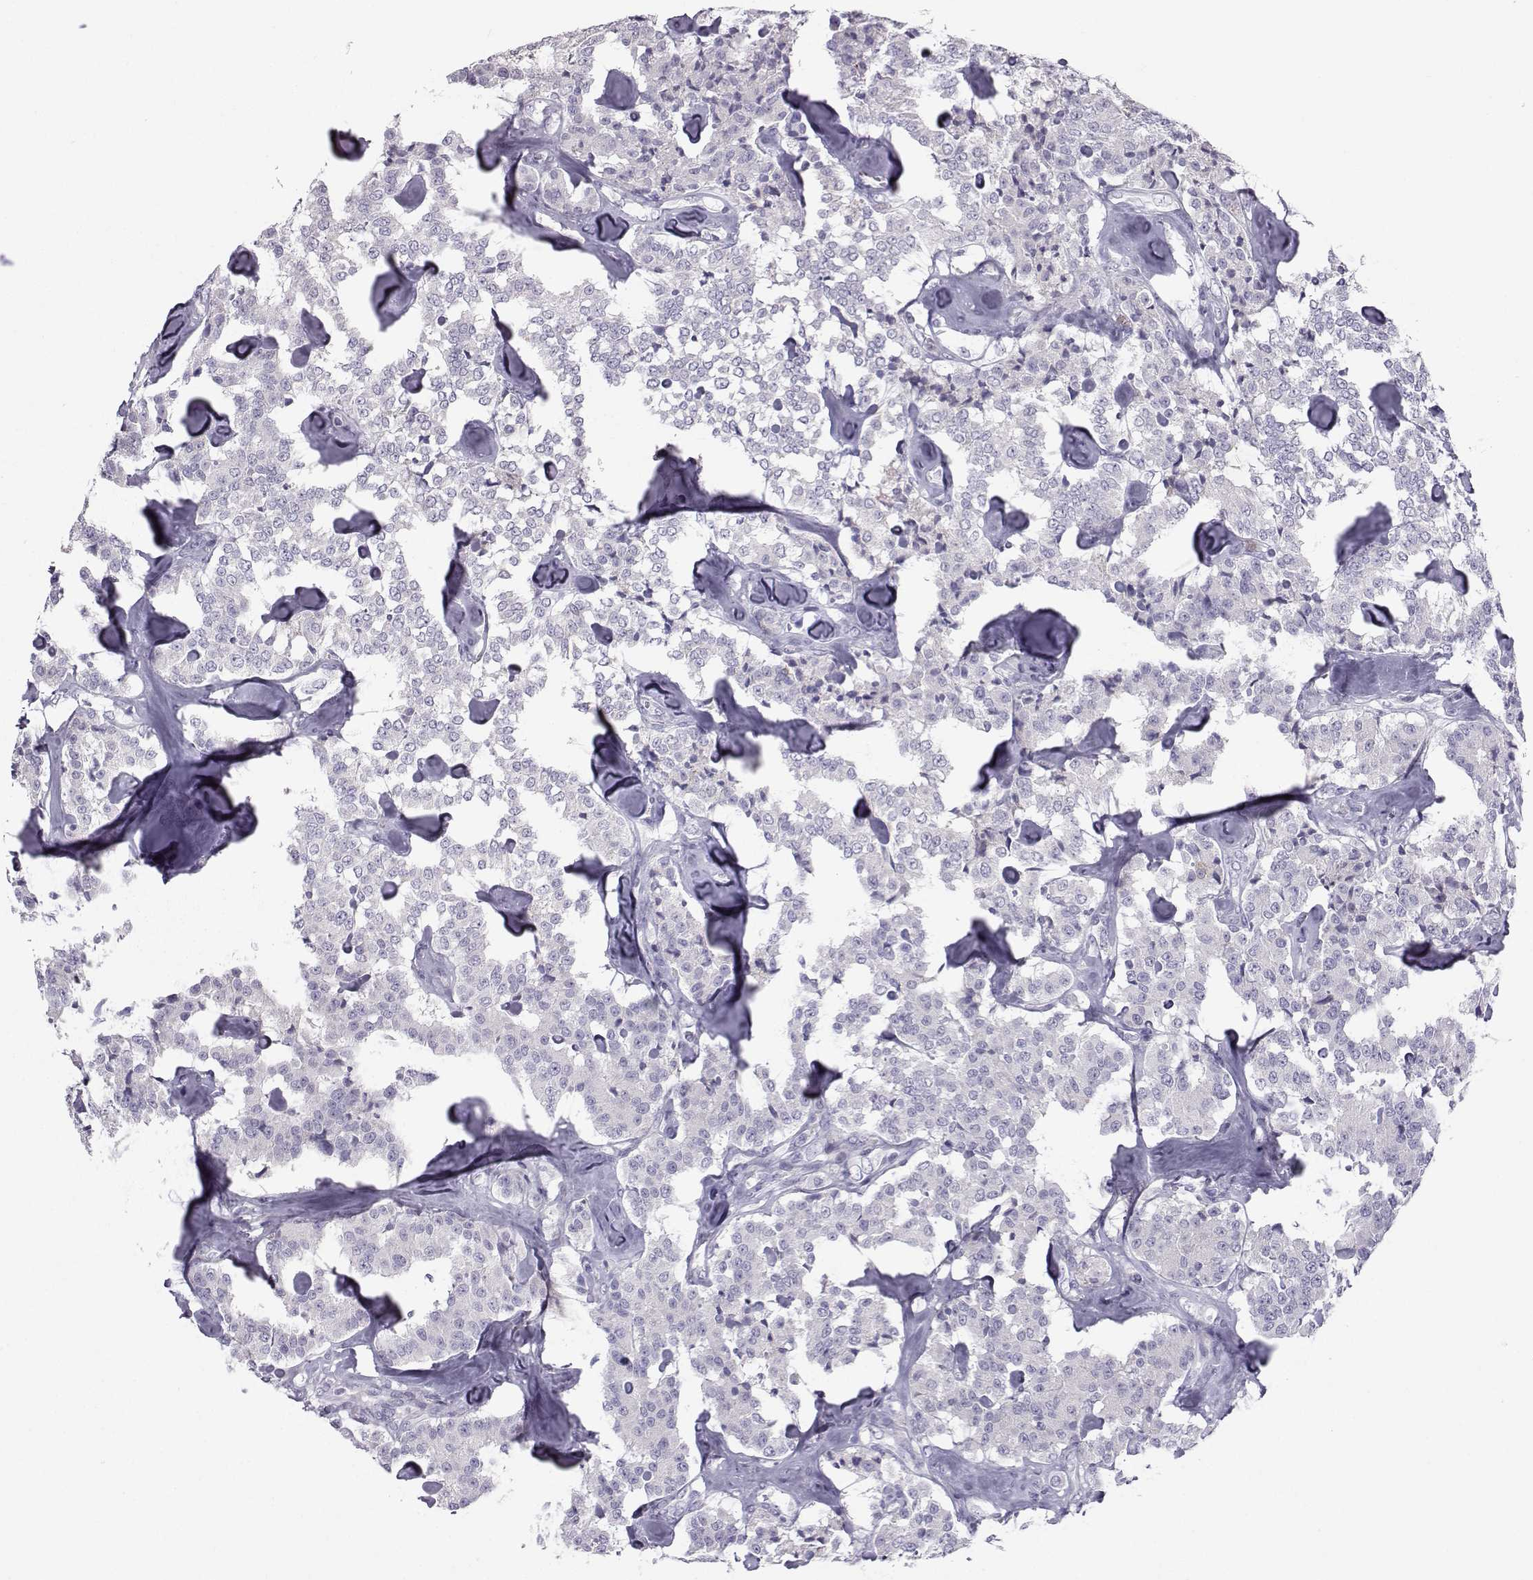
{"staining": {"intensity": "negative", "quantity": "none", "location": "none"}, "tissue": "carcinoid", "cell_type": "Tumor cells", "image_type": "cancer", "snomed": [{"axis": "morphology", "description": "Carcinoid, malignant, NOS"}, {"axis": "topography", "description": "Pancreas"}], "caption": "This is a micrograph of IHC staining of carcinoid, which shows no staining in tumor cells. (DAB immunohistochemistry with hematoxylin counter stain).", "gene": "DMRT3", "patient": {"sex": "male", "age": 41}}